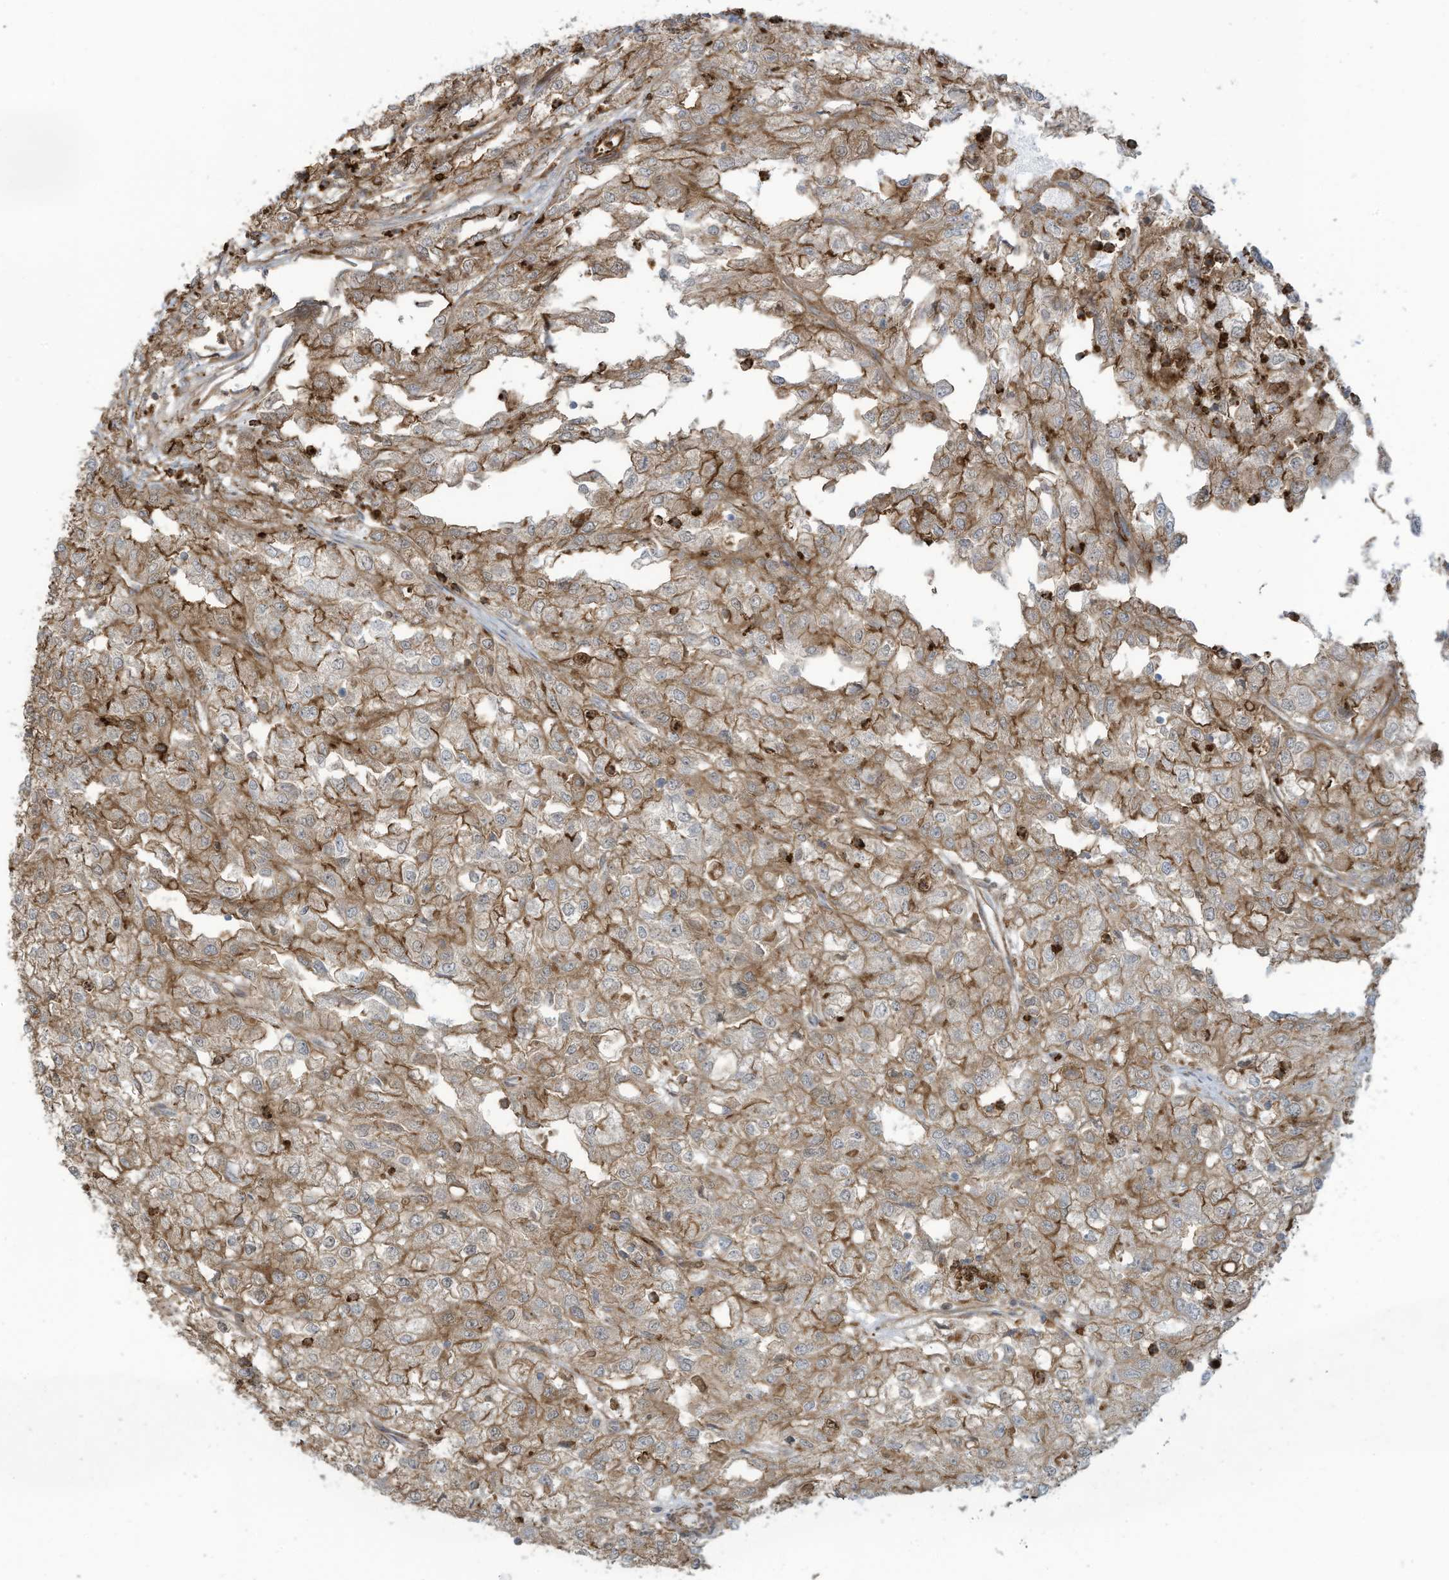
{"staining": {"intensity": "moderate", "quantity": ">75%", "location": "cytoplasmic/membranous"}, "tissue": "renal cancer", "cell_type": "Tumor cells", "image_type": "cancer", "snomed": [{"axis": "morphology", "description": "Adenocarcinoma, NOS"}, {"axis": "topography", "description": "Kidney"}], "caption": "IHC image of renal cancer (adenocarcinoma) stained for a protein (brown), which displays medium levels of moderate cytoplasmic/membranous expression in about >75% of tumor cells.", "gene": "SLC9A2", "patient": {"sex": "female", "age": 54}}